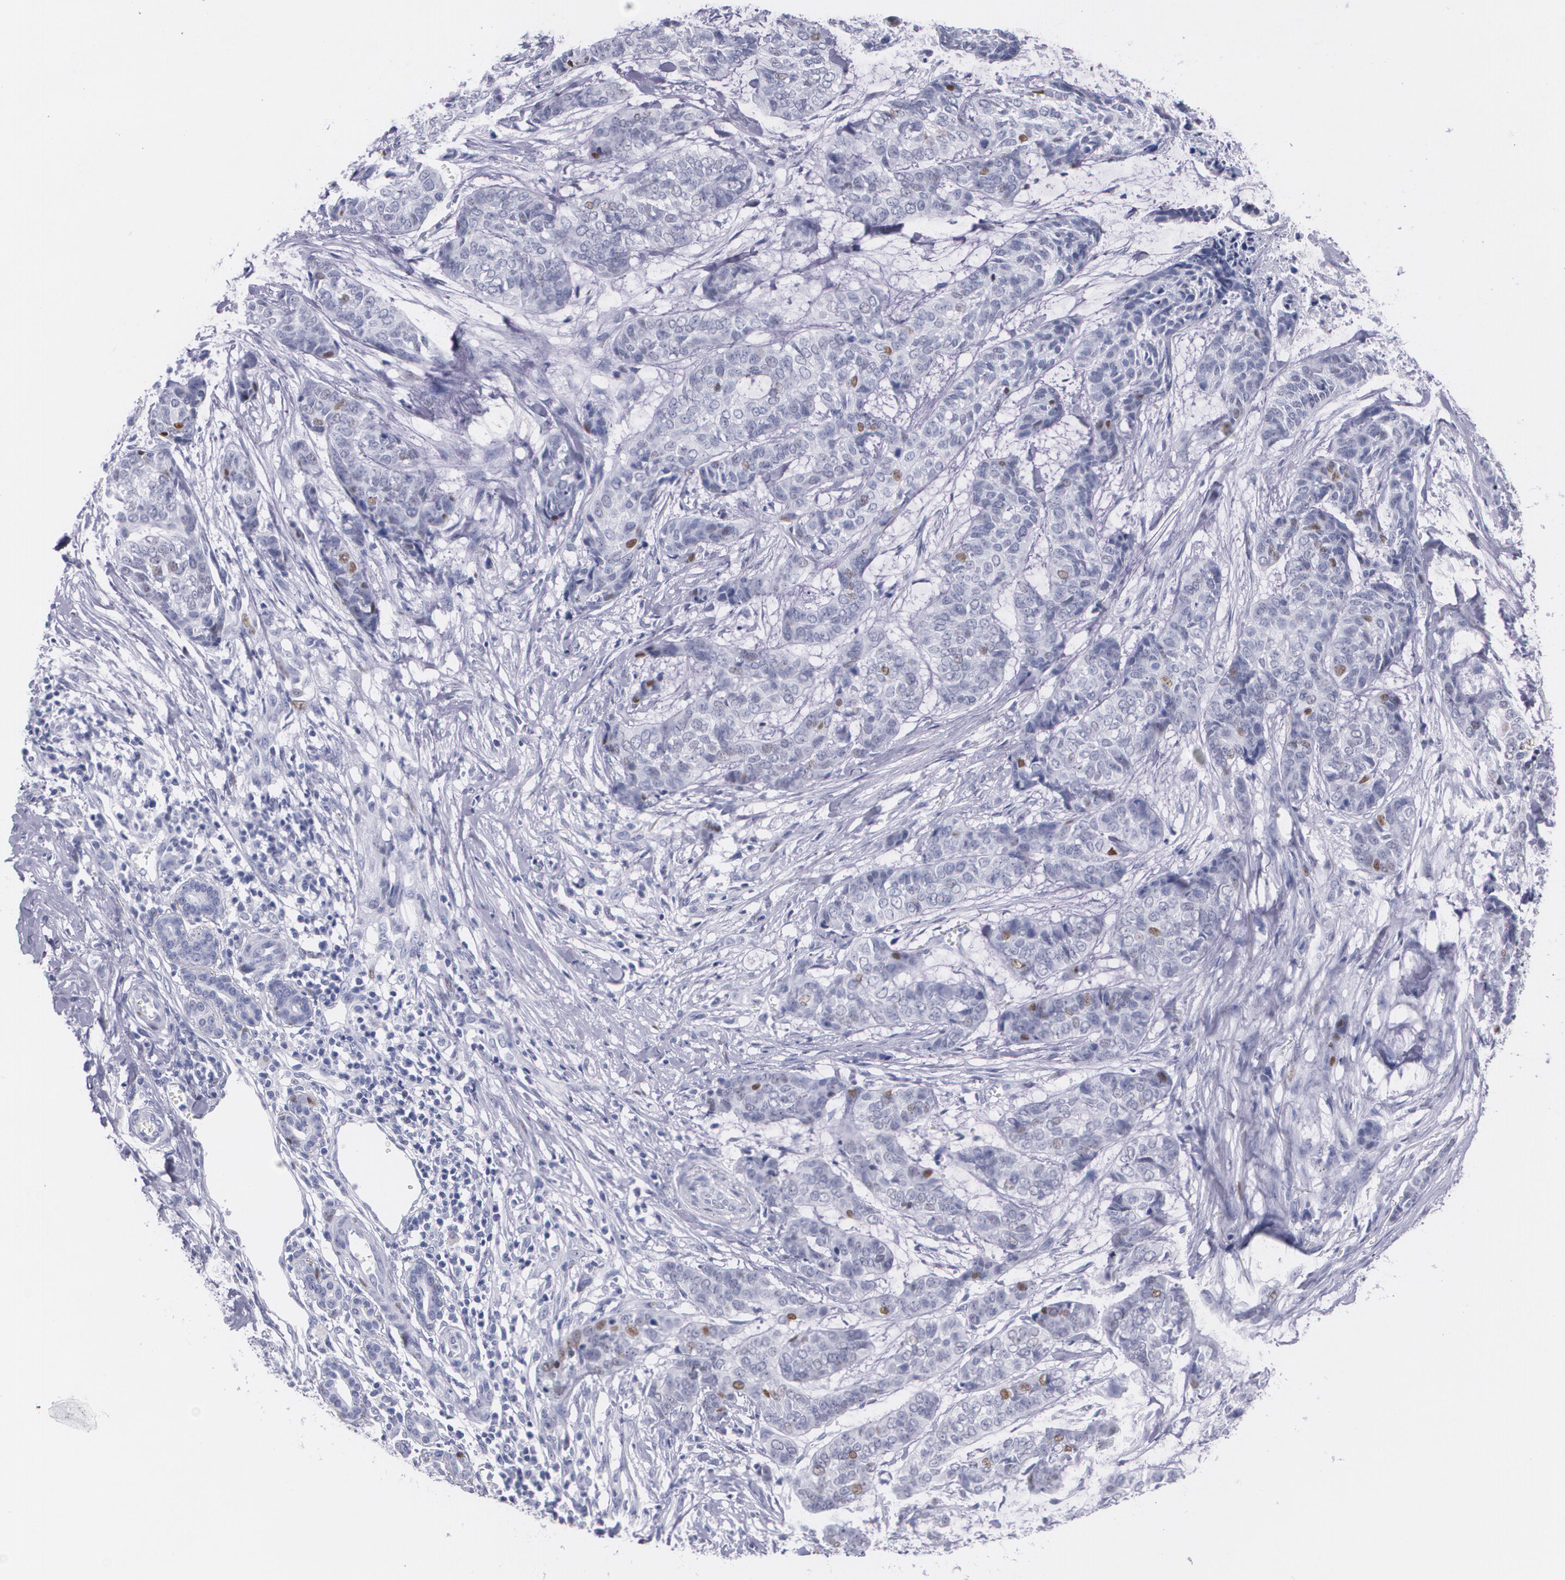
{"staining": {"intensity": "moderate", "quantity": "<25%", "location": "nuclear"}, "tissue": "skin cancer", "cell_type": "Tumor cells", "image_type": "cancer", "snomed": [{"axis": "morphology", "description": "Basal cell carcinoma"}, {"axis": "topography", "description": "Skin"}], "caption": "An image showing moderate nuclear positivity in approximately <25% of tumor cells in skin basal cell carcinoma, as visualized by brown immunohistochemical staining.", "gene": "TP53", "patient": {"sex": "female", "age": 64}}